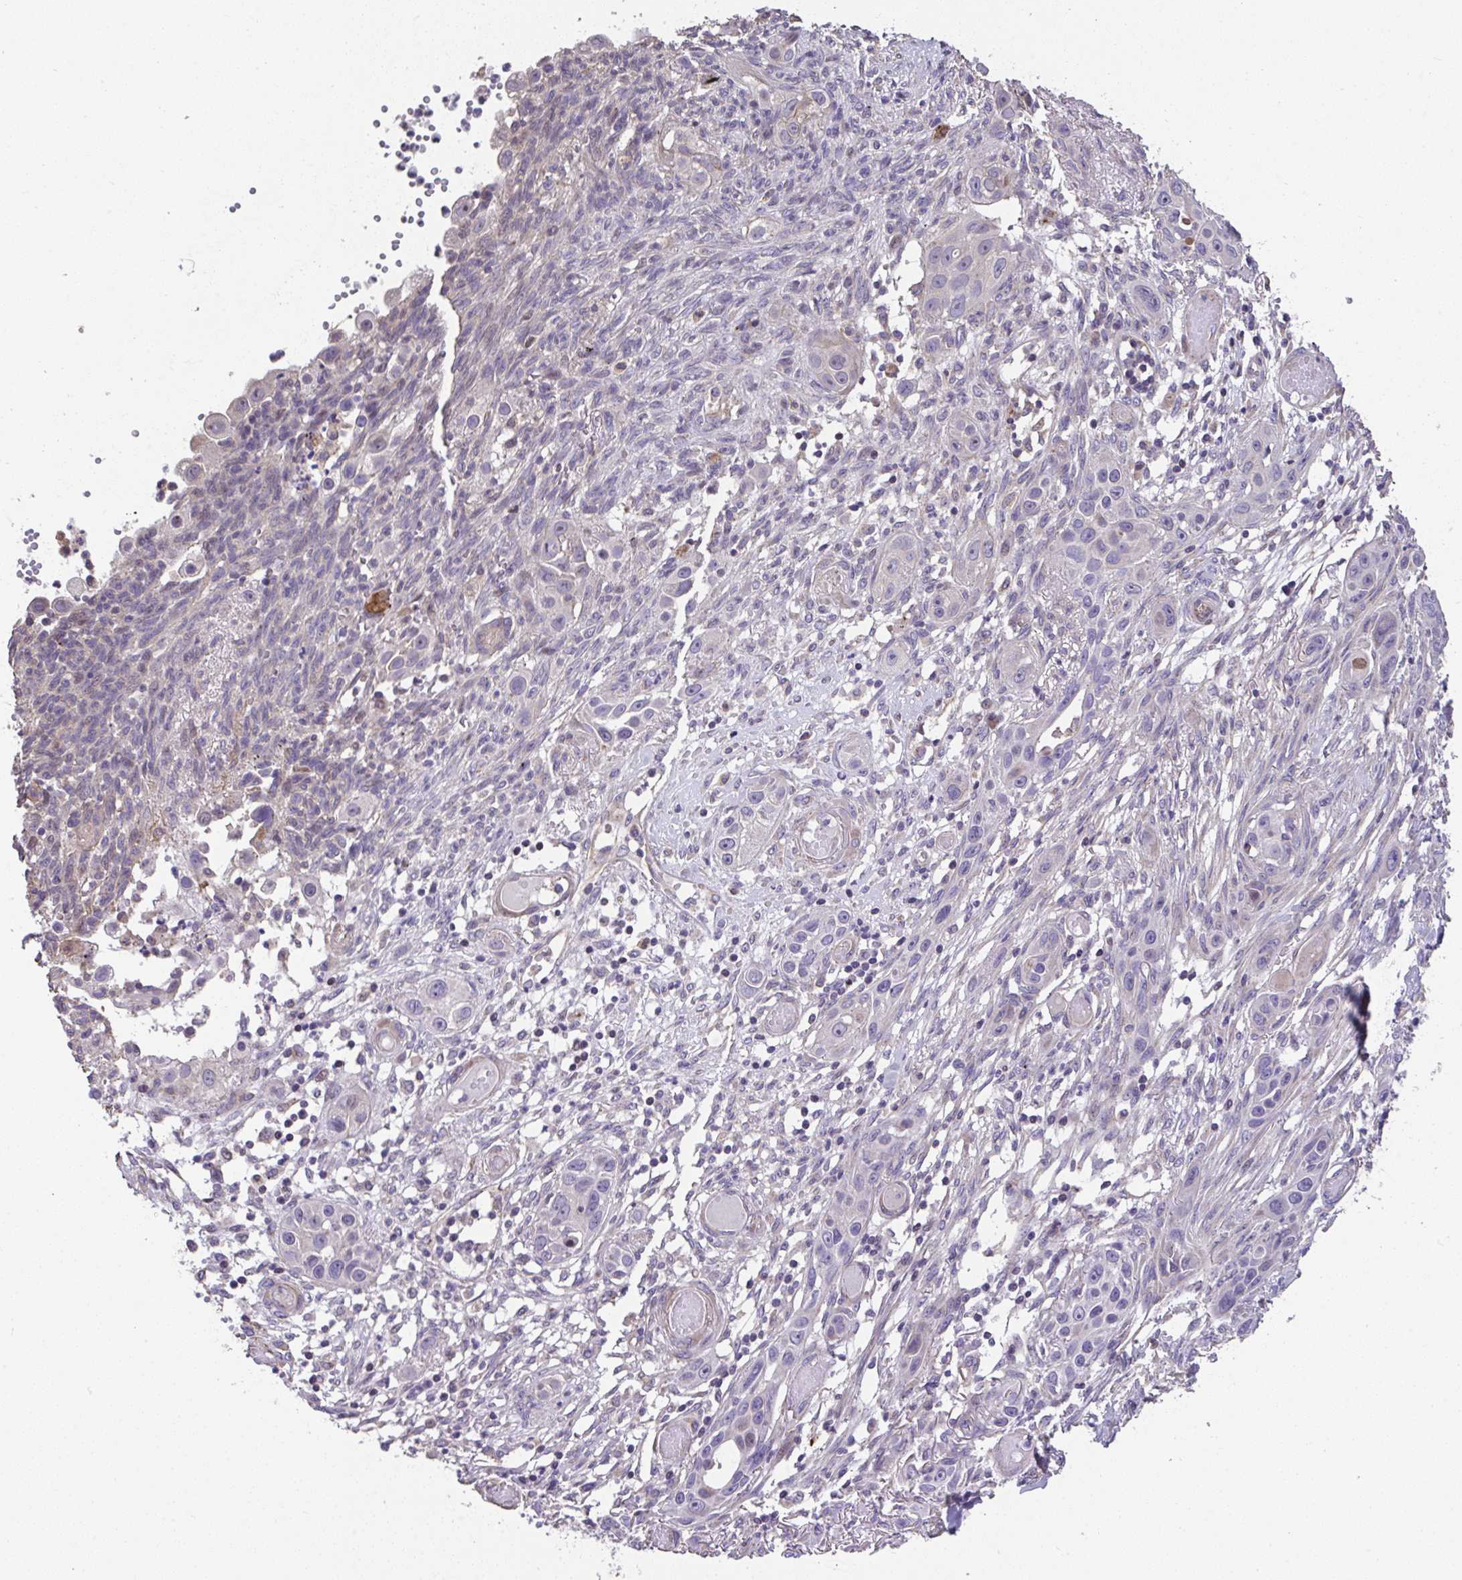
{"staining": {"intensity": "negative", "quantity": "none", "location": "none"}, "tissue": "skin cancer", "cell_type": "Tumor cells", "image_type": "cancer", "snomed": [{"axis": "morphology", "description": "Squamous cell carcinoma, NOS"}, {"axis": "topography", "description": "Skin"}], "caption": "Immunohistochemical staining of human squamous cell carcinoma (skin) demonstrates no significant positivity in tumor cells.", "gene": "RUNDC3B", "patient": {"sex": "female", "age": 69}}